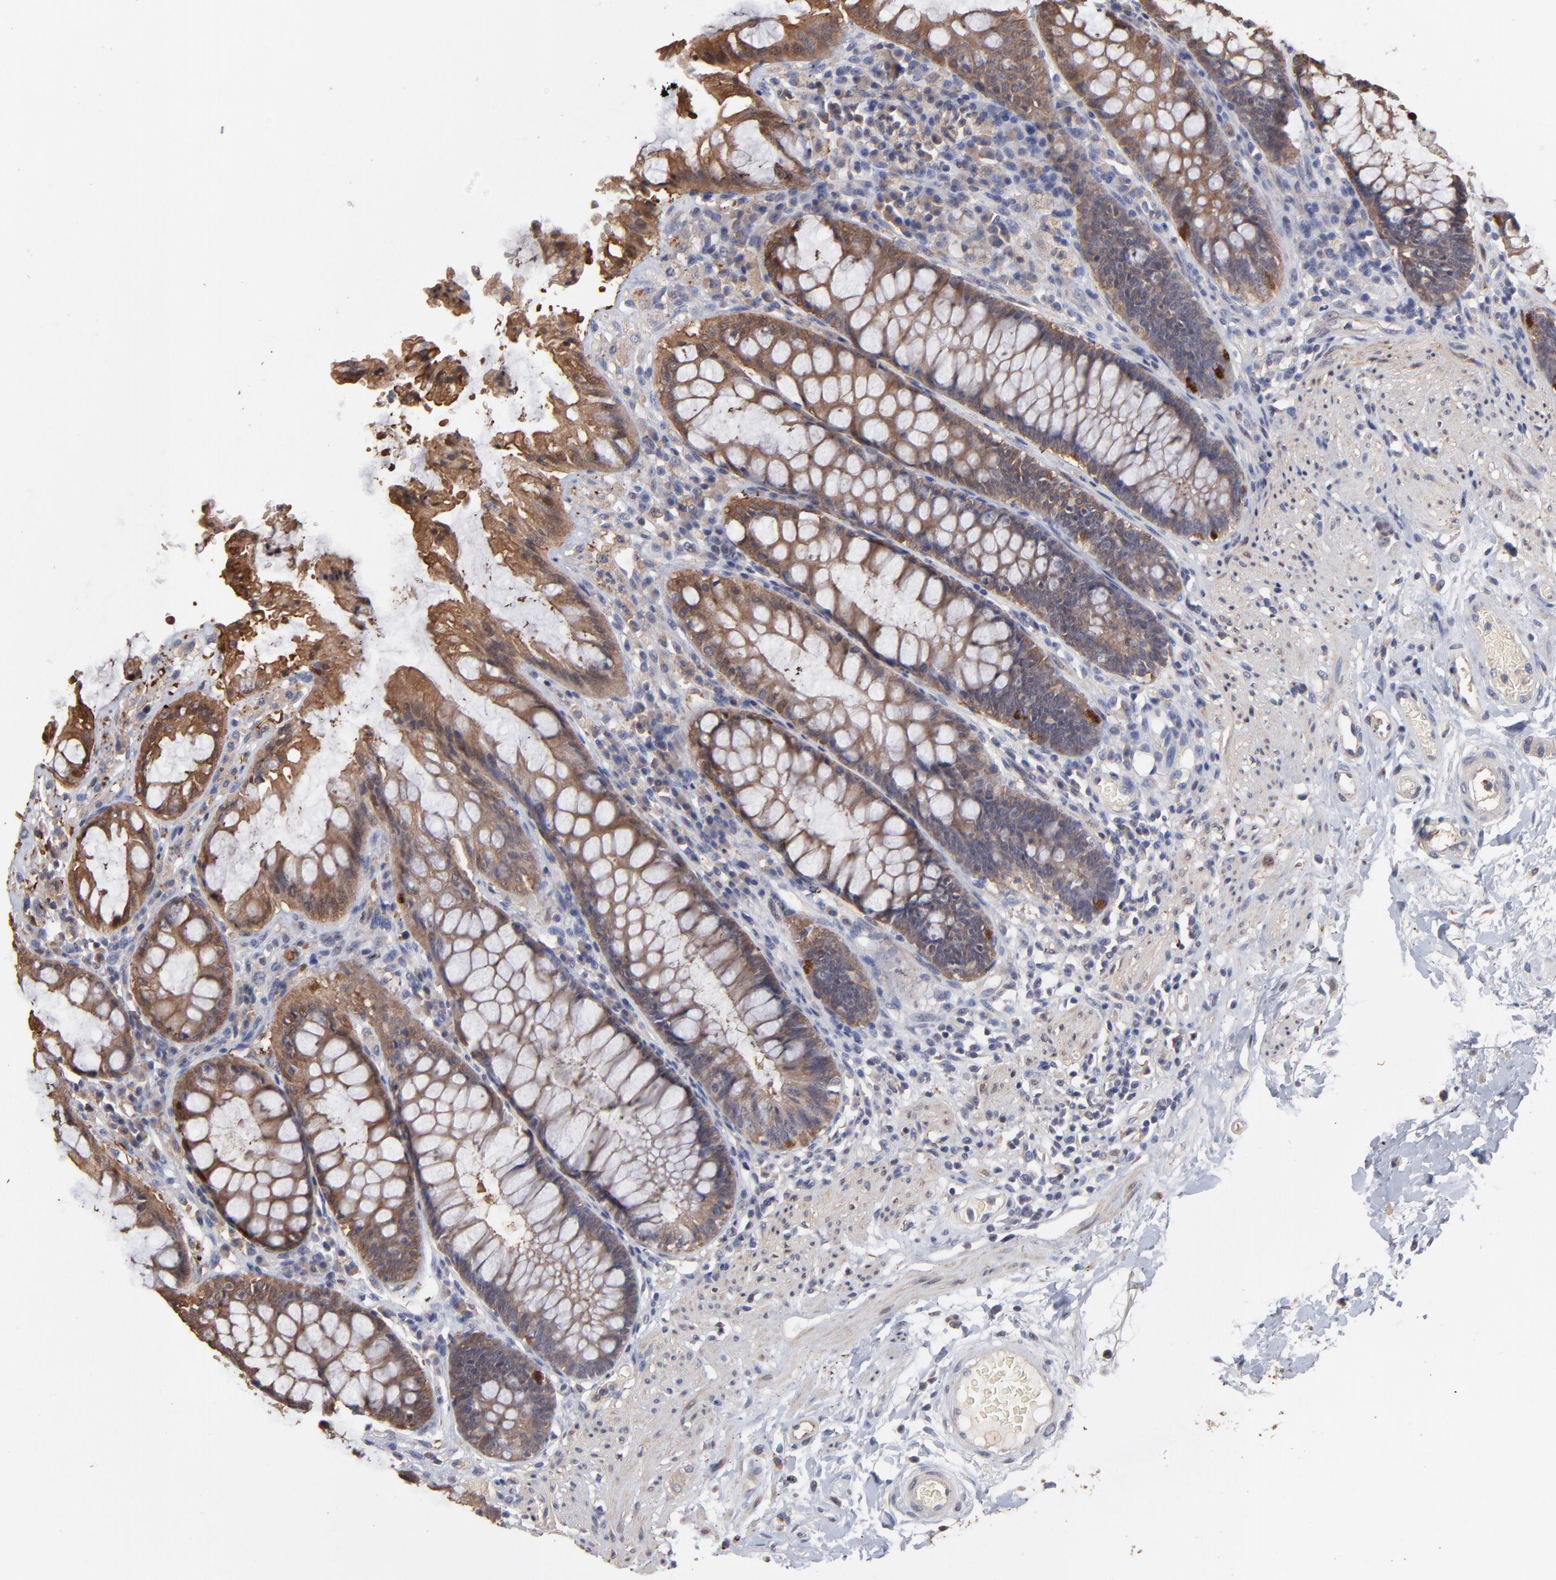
{"staining": {"intensity": "moderate", "quantity": ">75%", "location": "cytoplasmic/membranous"}, "tissue": "rectum", "cell_type": "Glandular cells", "image_type": "normal", "snomed": [{"axis": "morphology", "description": "Normal tissue, NOS"}, {"axis": "topography", "description": "Rectum"}], "caption": "A medium amount of moderate cytoplasmic/membranous expression is seen in approximately >75% of glandular cells in normal rectum.", "gene": "TANGO2", "patient": {"sex": "female", "age": 46}}